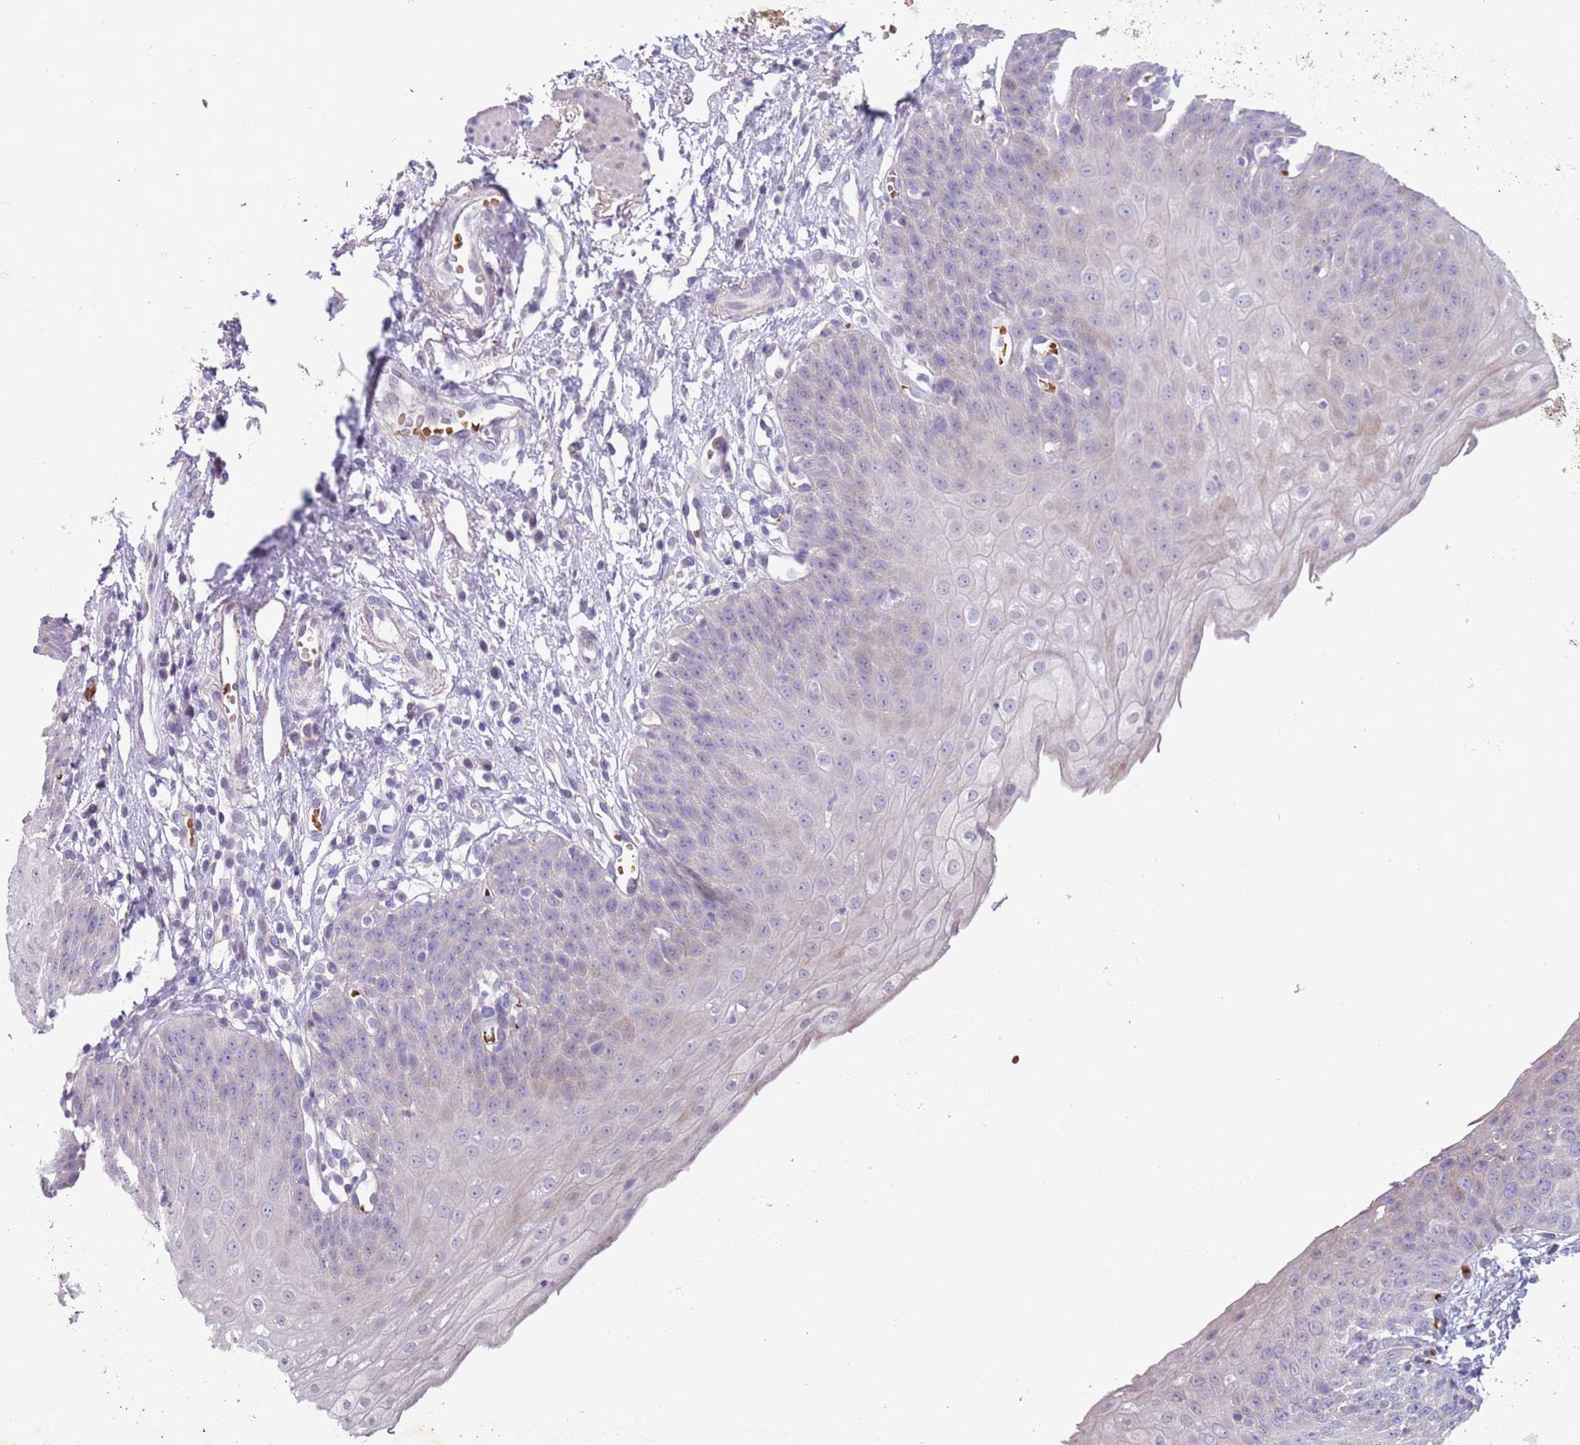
{"staining": {"intensity": "weak", "quantity": "25%-75%", "location": "cytoplasmic/membranous"}, "tissue": "esophagus", "cell_type": "Squamous epithelial cells", "image_type": "normal", "snomed": [{"axis": "morphology", "description": "Normal tissue, NOS"}, {"axis": "topography", "description": "Esophagus"}], "caption": "IHC of benign human esophagus displays low levels of weak cytoplasmic/membranous staining in approximately 25%-75% of squamous epithelial cells. The staining is performed using DAB (3,3'-diaminobenzidine) brown chromogen to label protein expression. The nuclei are counter-stained blue using hematoxylin.", "gene": "ZNF14", "patient": {"sex": "male", "age": 71}}